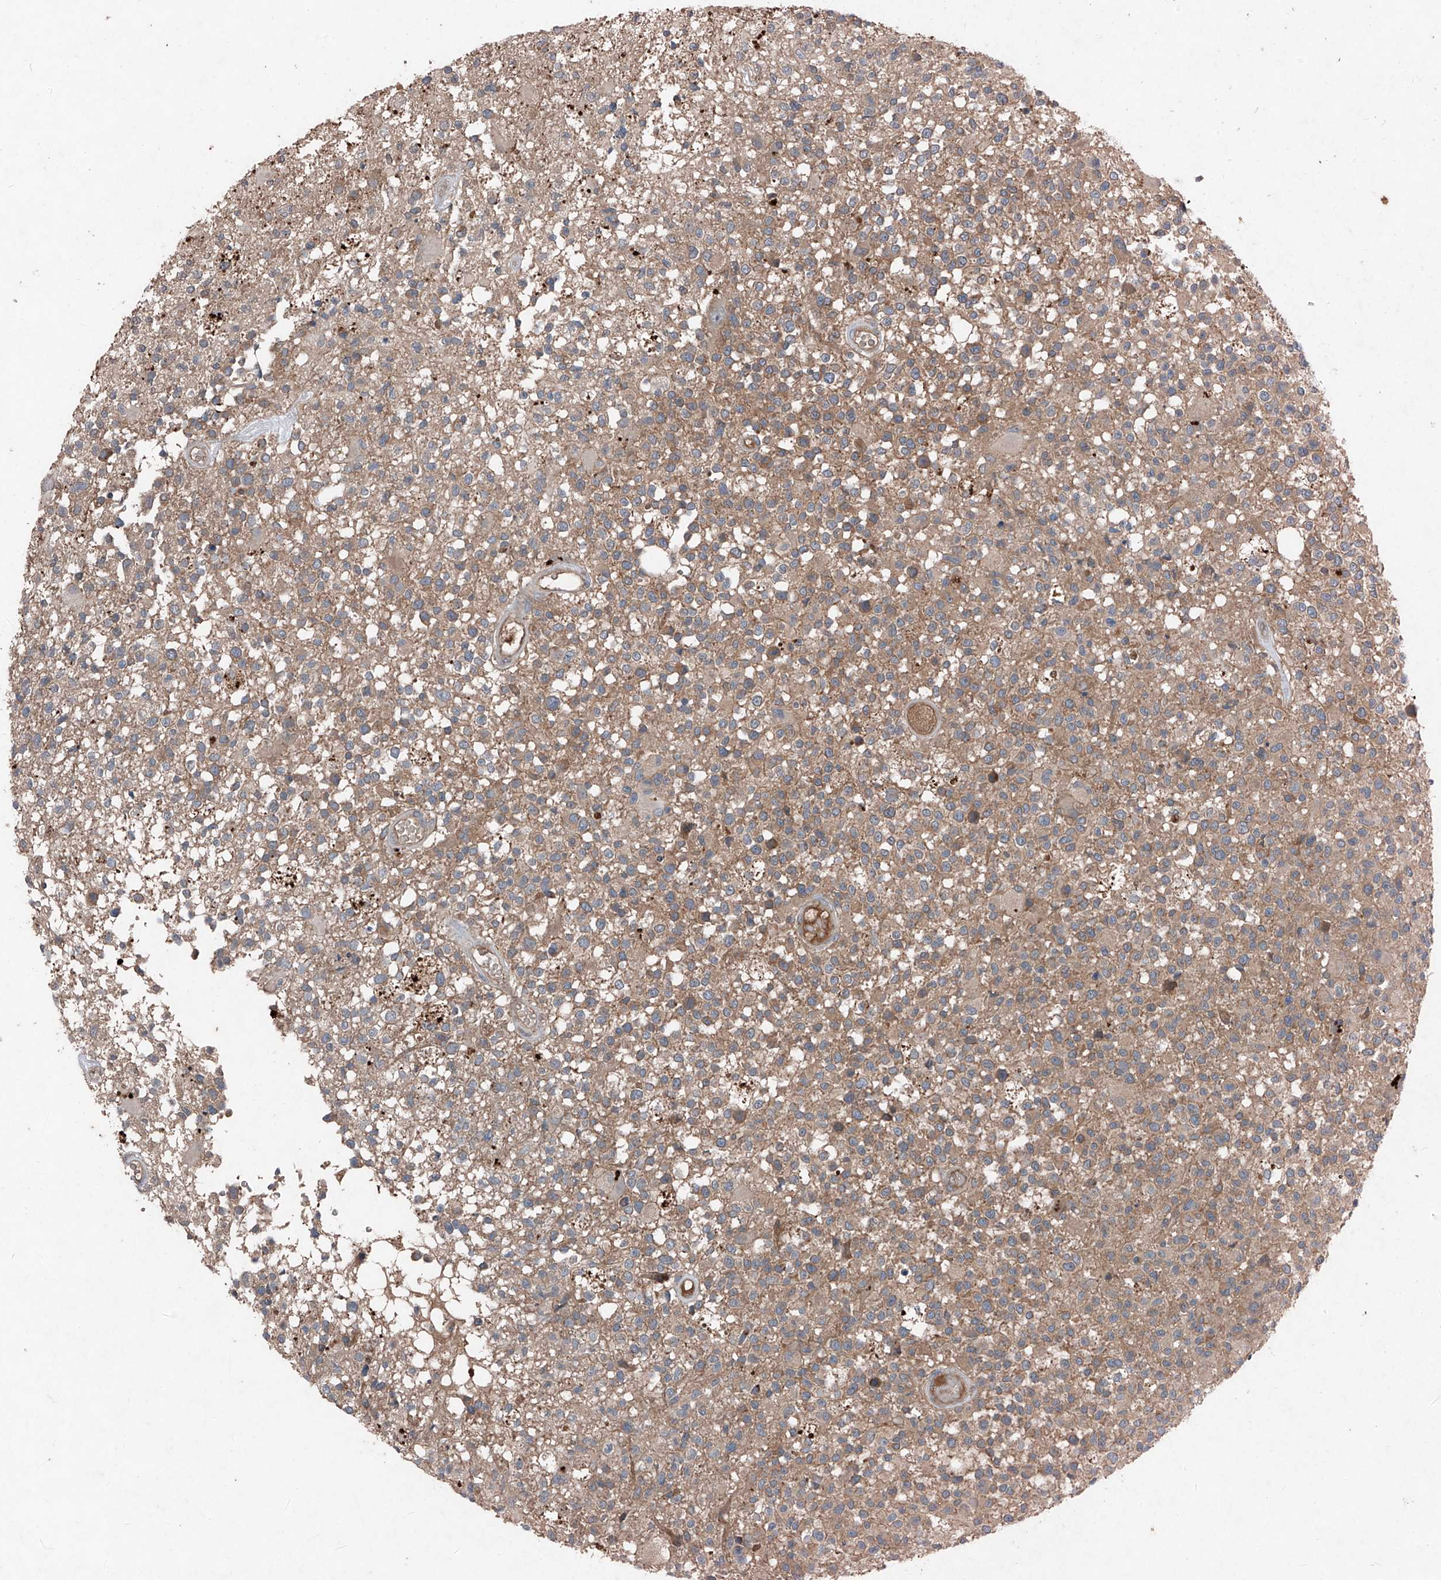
{"staining": {"intensity": "weak", "quantity": "25%-75%", "location": "cytoplasmic/membranous"}, "tissue": "glioma", "cell_type": "Tumor cells", "image_type": "cancer", "snomed": [{"axis": "morphology", "description": "Glioma, malignant, High grade"}, {"axis": "morphology", "description": "Glioblastoma, NOS"}, {"axis": "topography", "description": "Brain"}], "caption": "Glioma was stained to show a protein in brown. There is low levels of weak cytoplasmic/membranous positivity in approximately 25%-75% of tumor cells.", "gene": "FOXRED2", "patient": {"sex": "male", "age": 60}}